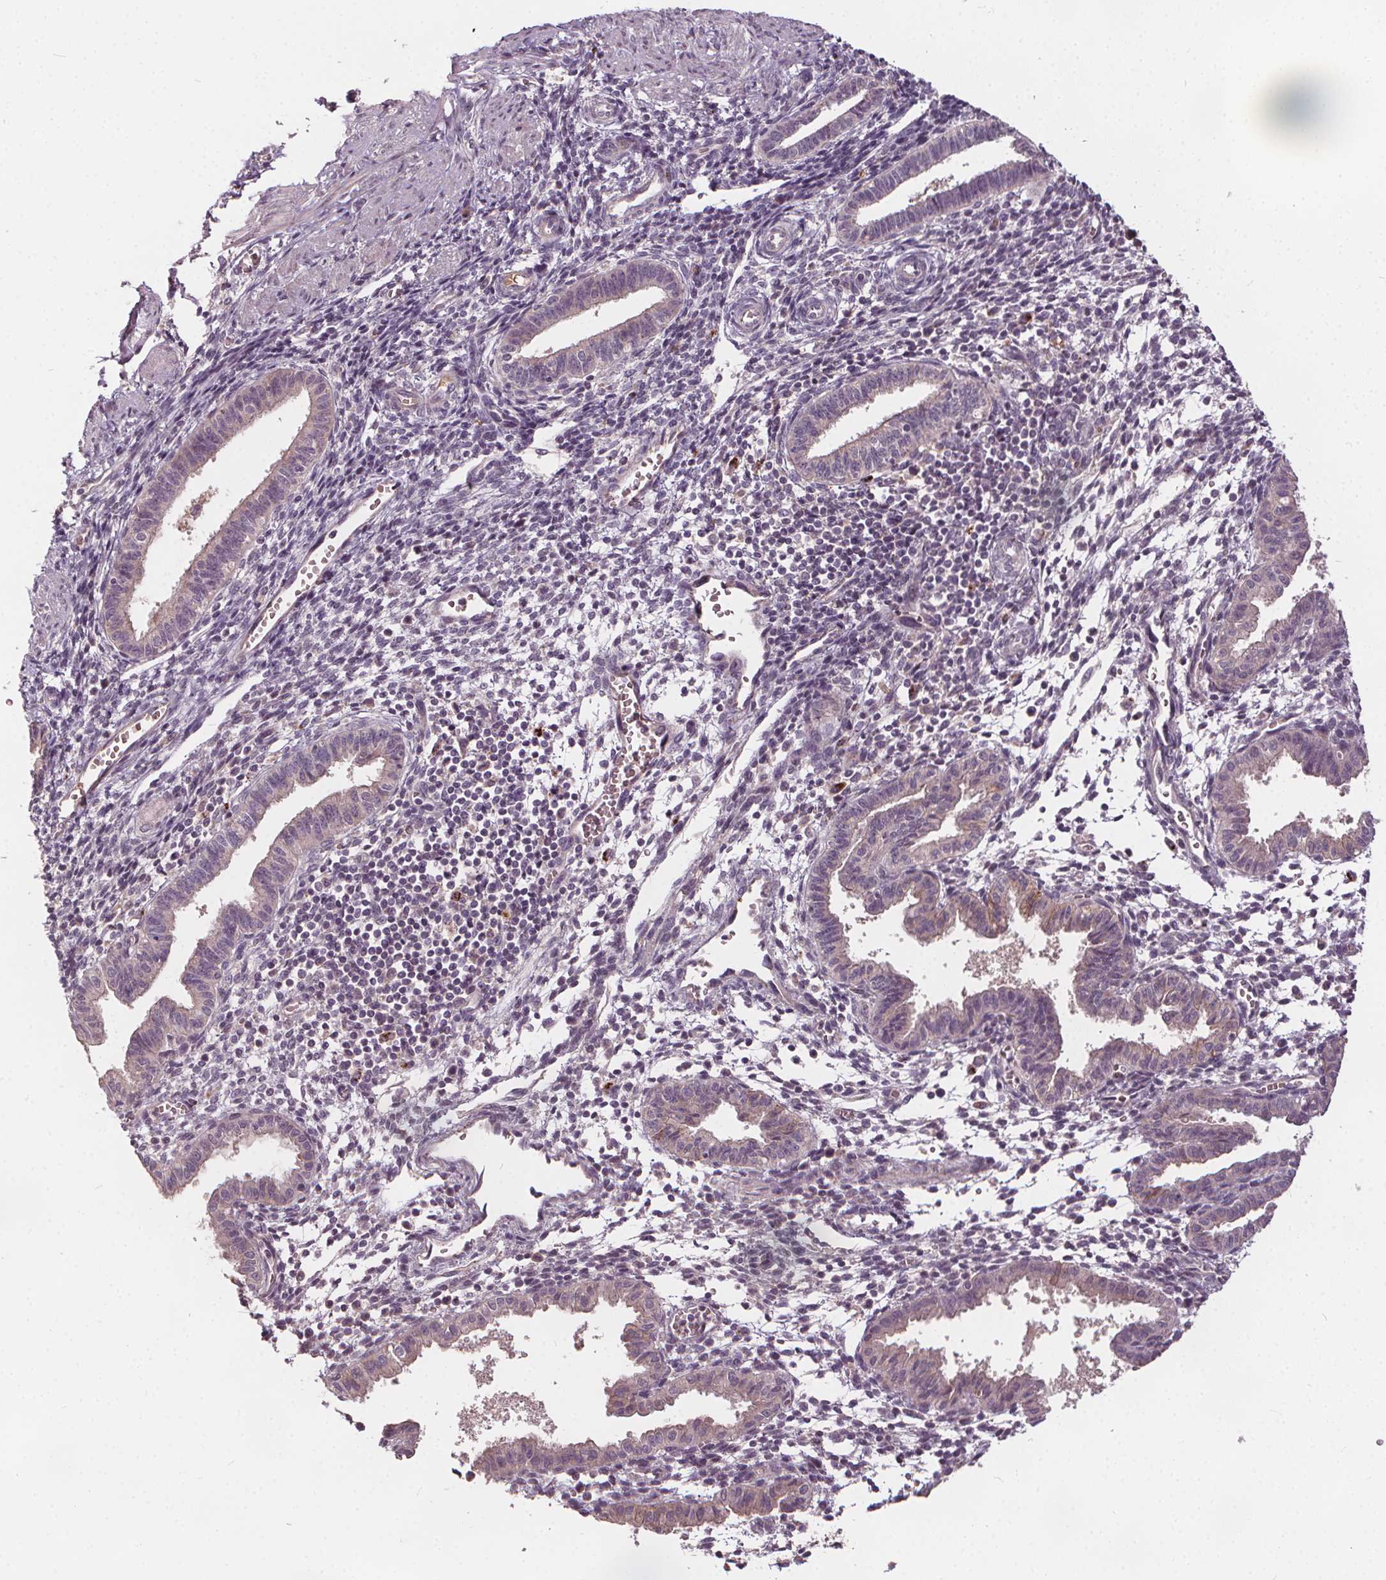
{"staining": {"intensity": "weak", "quantity": "<25%", "location": "cytoplasmic/membranous"}, "tissue": "endometrium", "cell_type": "Cells in endometrial stroma", "image_type": "normal", "snomed": [{"axis": "morphology", "description": "Normal tissue, NOS"}, {"axis": "topography", "description": "Endometrium"}], "caption": "The histopathology image reveals no significant staining in cells in endometrial stroma of endometrium. (Immunohistochemistry (ihc), brightfield microscopy, high magnification).", "gene": "IPO13", "patient": {"sex": "female", "age": 37}}